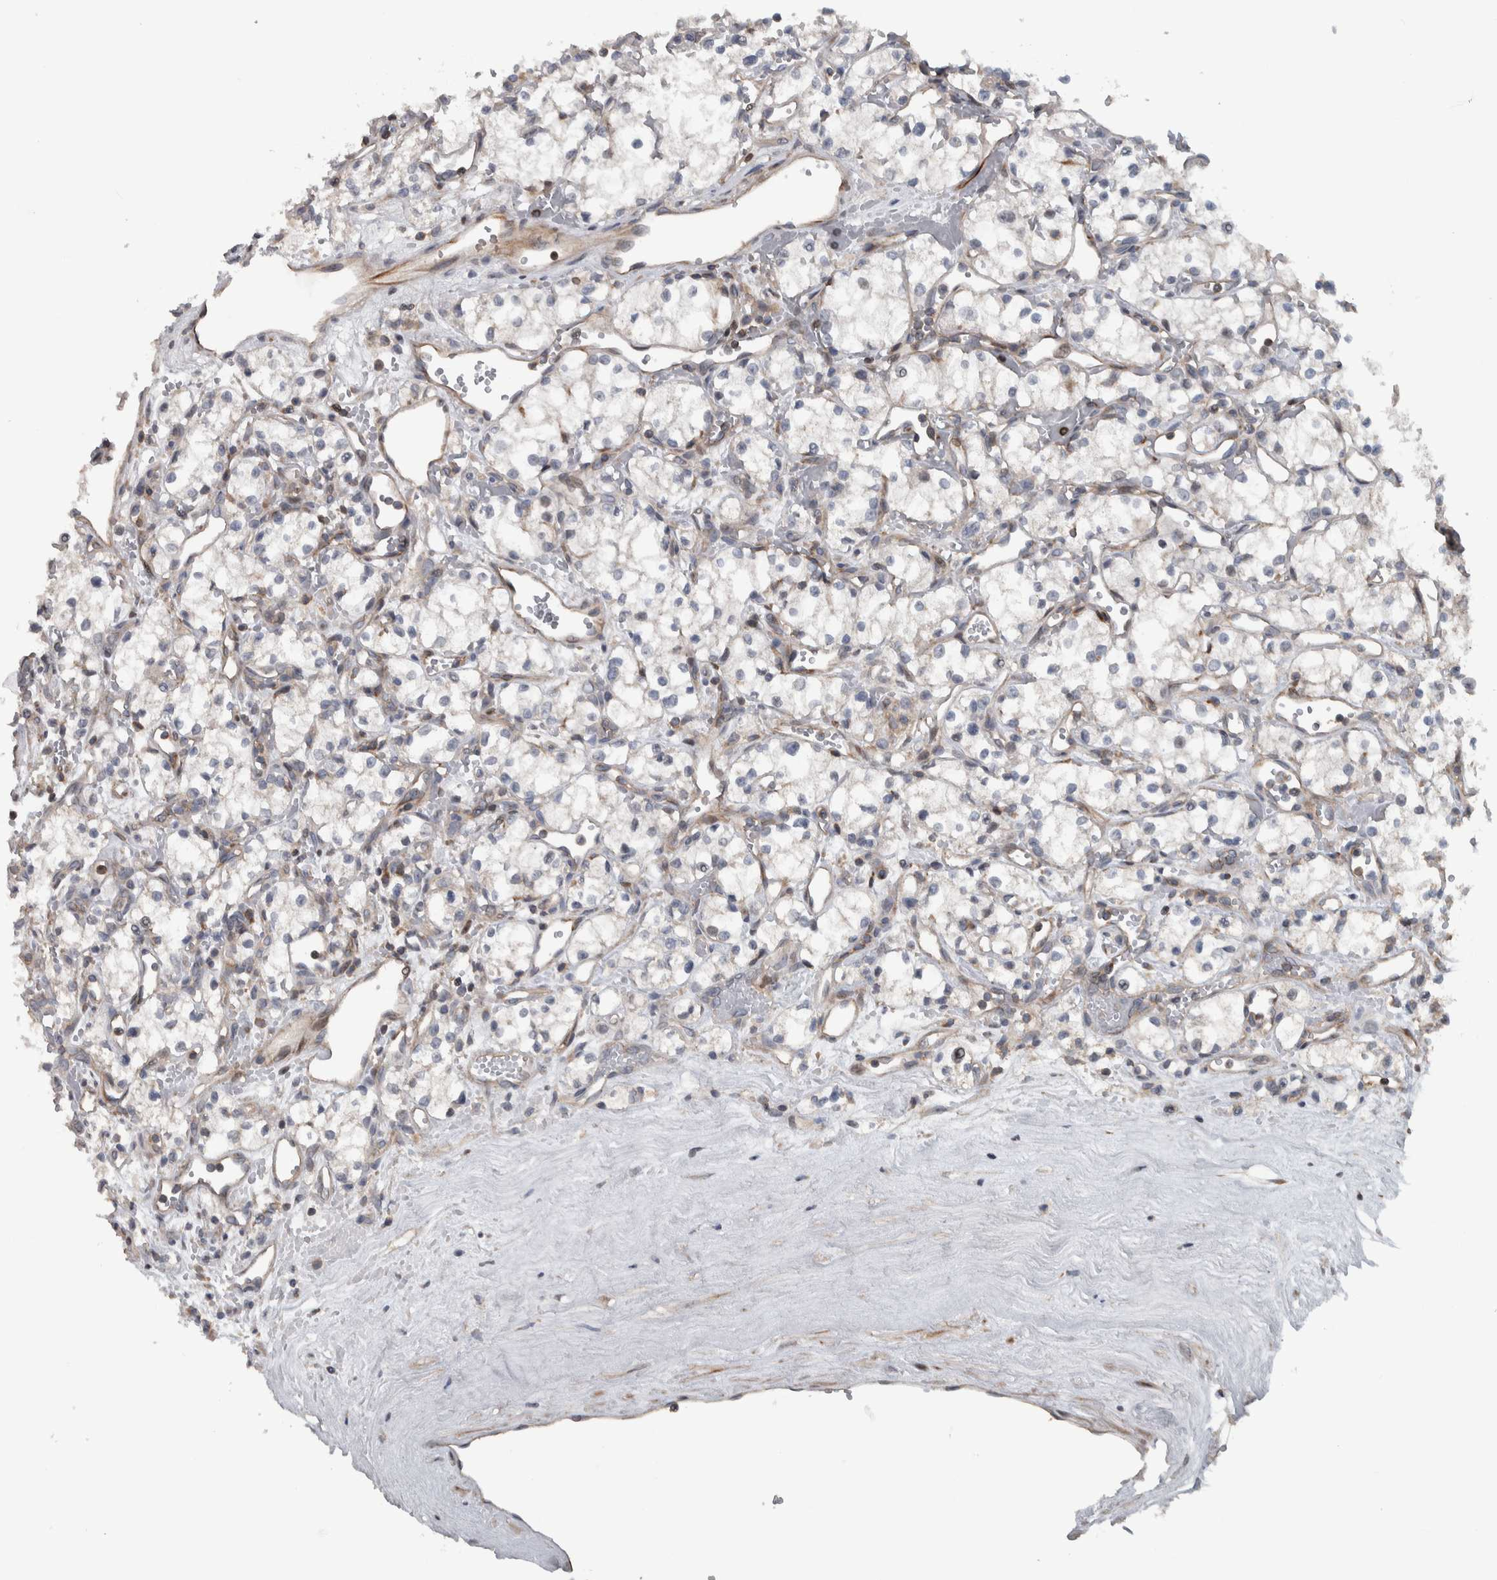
{"staining": {"intensity": "weak", "quantity": "<25%", "location": "cytoplasmic/membranous"}, "tissue": "renal cancer", "cell_type": "Tumor cells", "image_type": "cancer", "snomed": [{"axis": "morphology", "description": "Adenocarcinoma, NOS"}, {"axis": "topography", "description": "Kidney"}], "caption": "IHC of human renal cancer demonstrates no positivity in tumor cells.", "gene": "BAIAP2L1", "patient": {"sex": "male", "age": 59}}